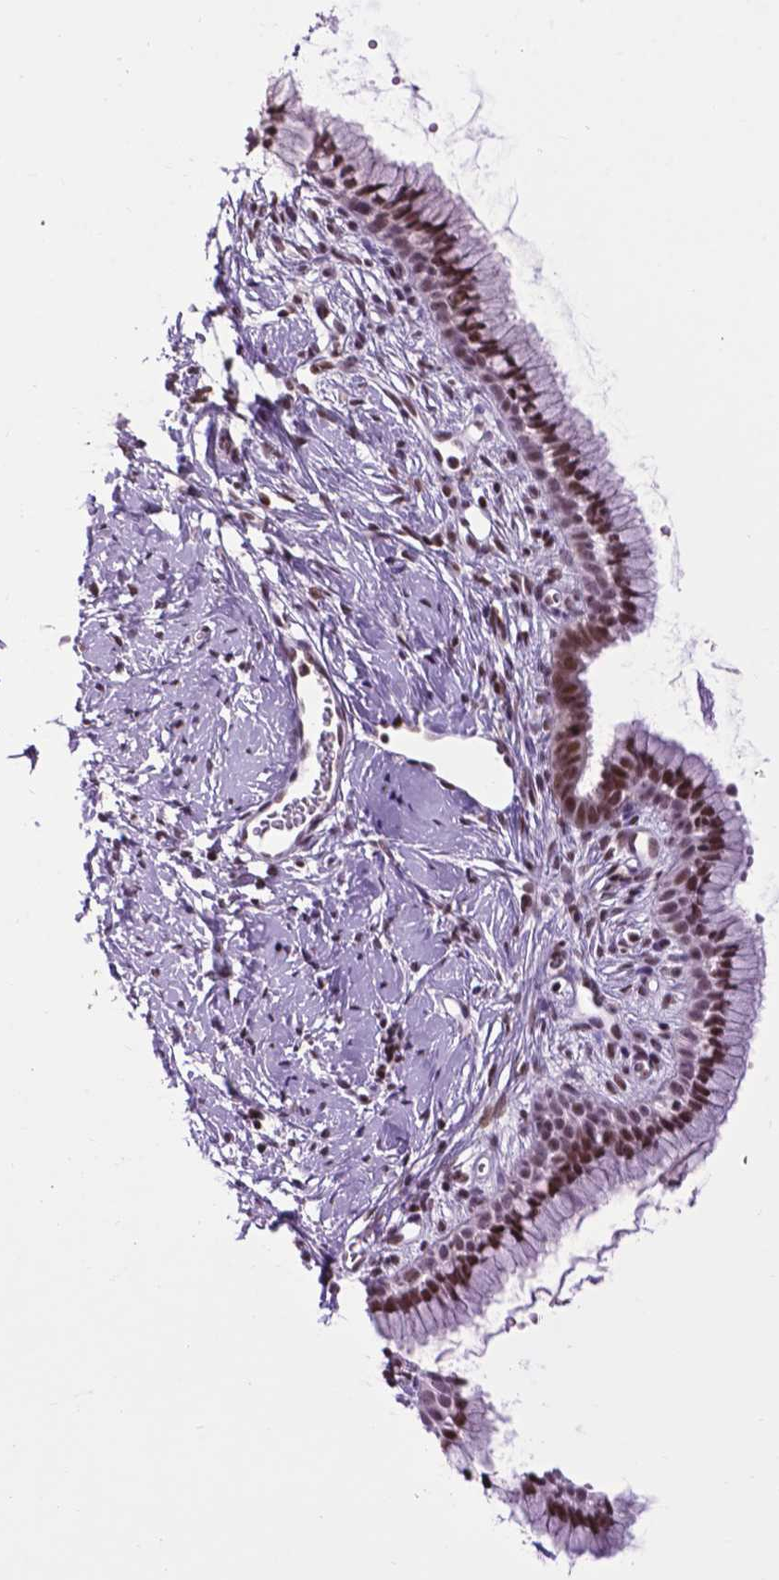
{"staining": {"intensity": "strong", "quantity": ">75%", "location": "nuclear"}, "tissue": "cervix", "cell_type": "Glandular cells", "image_type": "normal", "snomed": [{"axis": "morphology", "description": "Normal tissue, NOS"}, {"axis": "topography", "description": "Cervix"}], "caption": "Immunohistochemical staining of unremarkable human cervix demonstrates high levels of strong nuclear staining in about >75% of glandular cells. (DAB IHC, brown staining for protein, blue staining for nuclei).", "gene": "EAF1", "patient": {"sex": "female", "age": 40}}